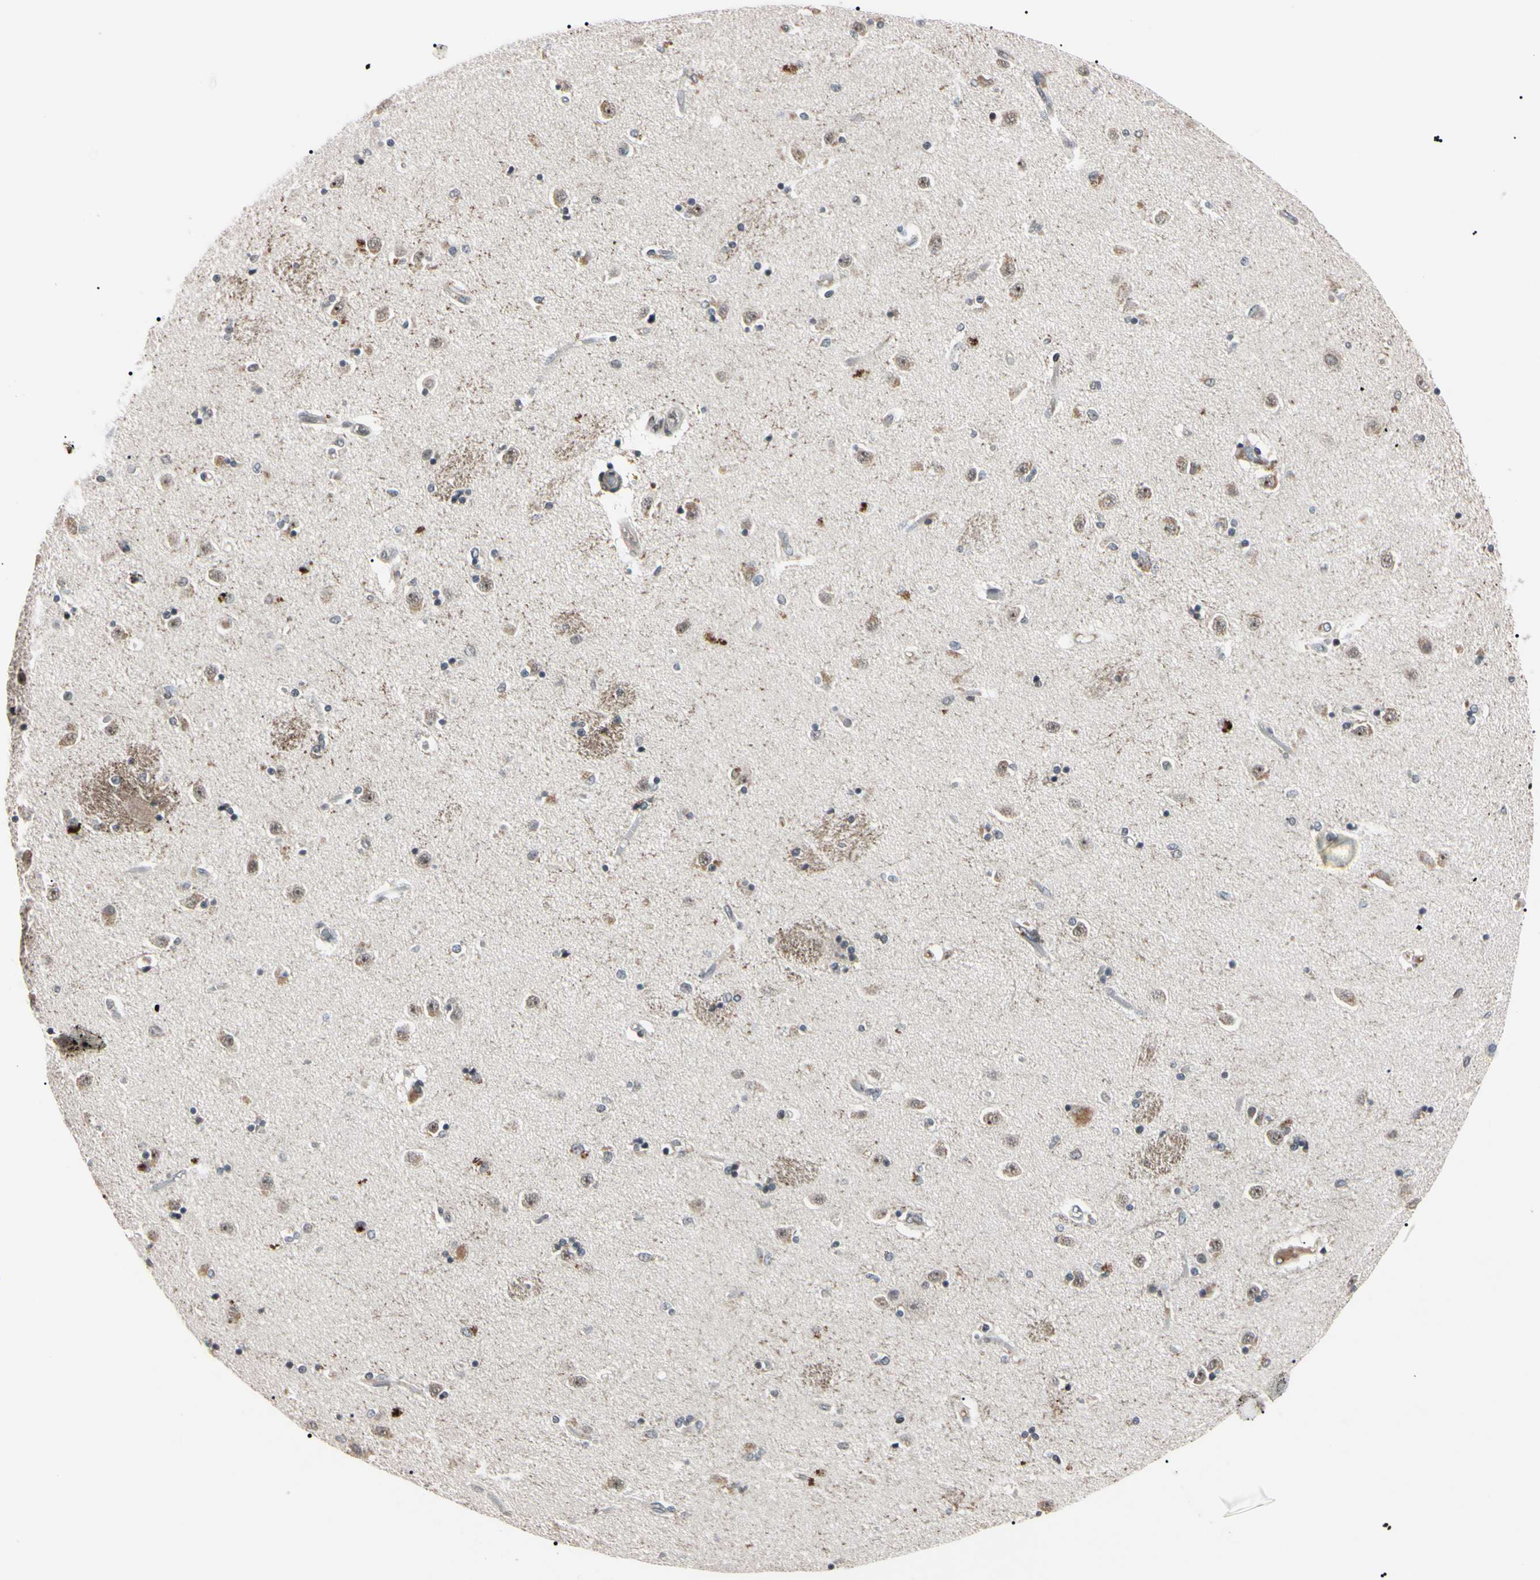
{"staining": {"intensity": "weak", "quantity": "25%-75%", "location": "nuclear"}, "tissue": "caudate", "cell_type": "Glial cells", "image_type": "normal", "snomed": [{"axis": "morphology", "description": "Normal tissue, NOS"}, {"axis": "topography", "description": "Lateral ventricle wall"}], "caption": "Immunohistochemistry of normal human caudate demonstrates low levels of weak nuclear expression in about 25%-75% of glial cells. The staining was performed using DAB to visualize the protein expression in brown, while the nuclei were stained in blue with hematoxylin (Magnification: 20x).", "gene": "YY1", "patient": {"sex": "female", "age": 54}}